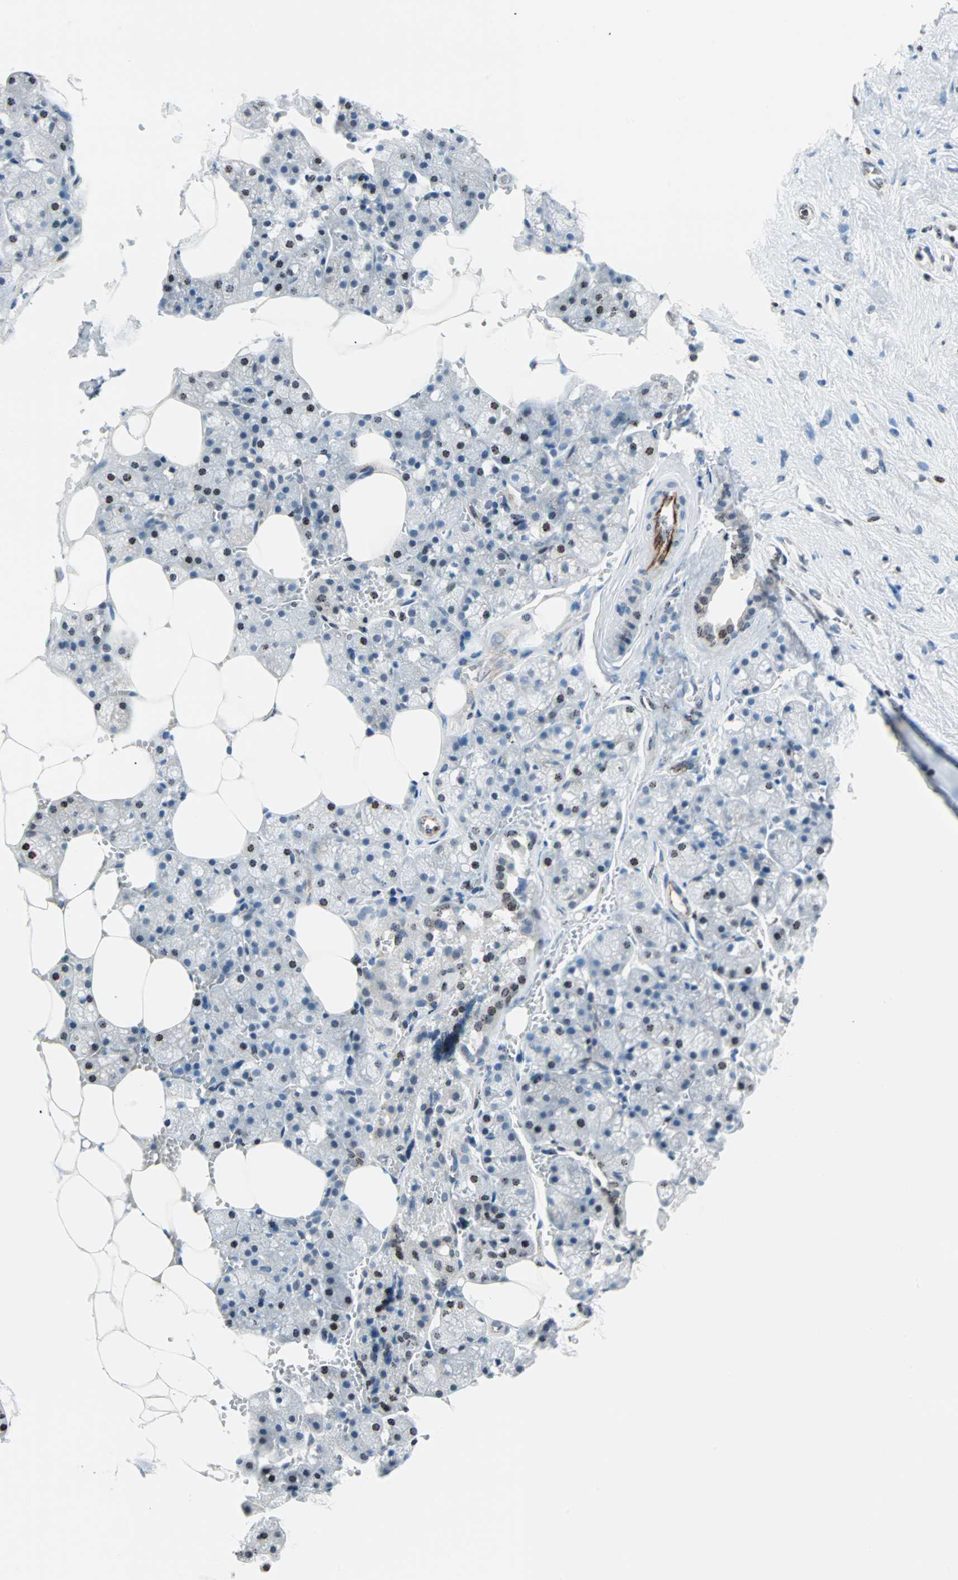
{"staining": {"intensity": "weak", "quantity": "<25%", "location": "nuclear"}, "tissue": "salivary gland", "cell_type": "Glandular cells", "image_type": "normal", "snomed": [{"axis": "morphology", "description": "Normal tissue, NOS"}, {"axis": "topography", "description": "Salivary gland"}], "caption": "Protein analysis of normal salivary gland exhibits no significant staining in glandular cells.", "gene": "CENPA", "patient": {"sex": "male", "age": 62}}